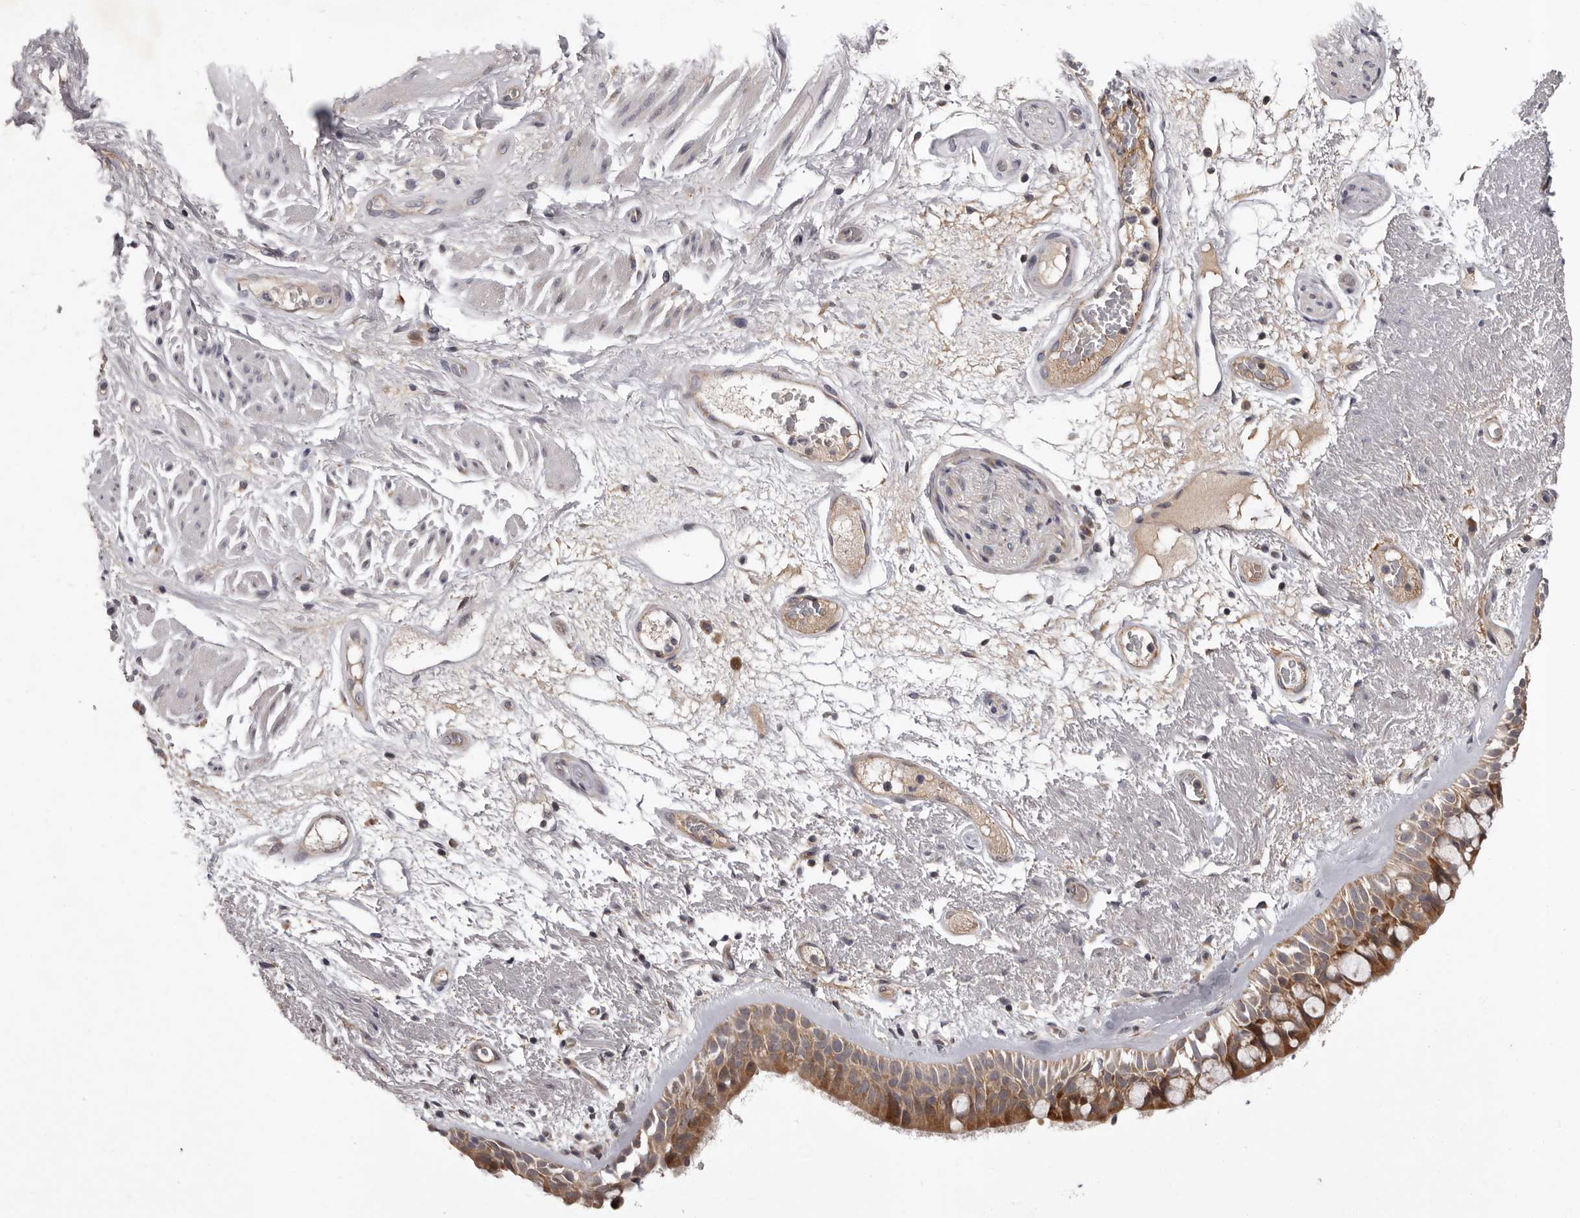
{"staining": {"intensity": "moderate", "quantity": ">75%", "location": "cytoplasmic/membranous"}, "tissue": "bronchus", "cell_type": "Respiratory epithelial cells", "image_type": "normal", "snomed": [{"axis": "morphology", "description": "Normal tissue, NOS"}, {"axis": "morphology", "description": "Squamous cell carcinoma, NOS"}, {"axis": "topography", "description": "Lymph node"}, {"axis": "topography", "description": "Bronchus"}, {"axis": "topography", "description": "Lung"}], "caption": "Respiratory epithelial cells reveal medium levels of moderate cytoplasmic/membranous positivity in about >75% of cells in benign human bronchus. (DAB (3,3'-diaminobenzidine) IHC, brown staining for protein, blue staining for nuclei).", "gene": "MED8", "patient": {"sex": "male", "age": 66}}